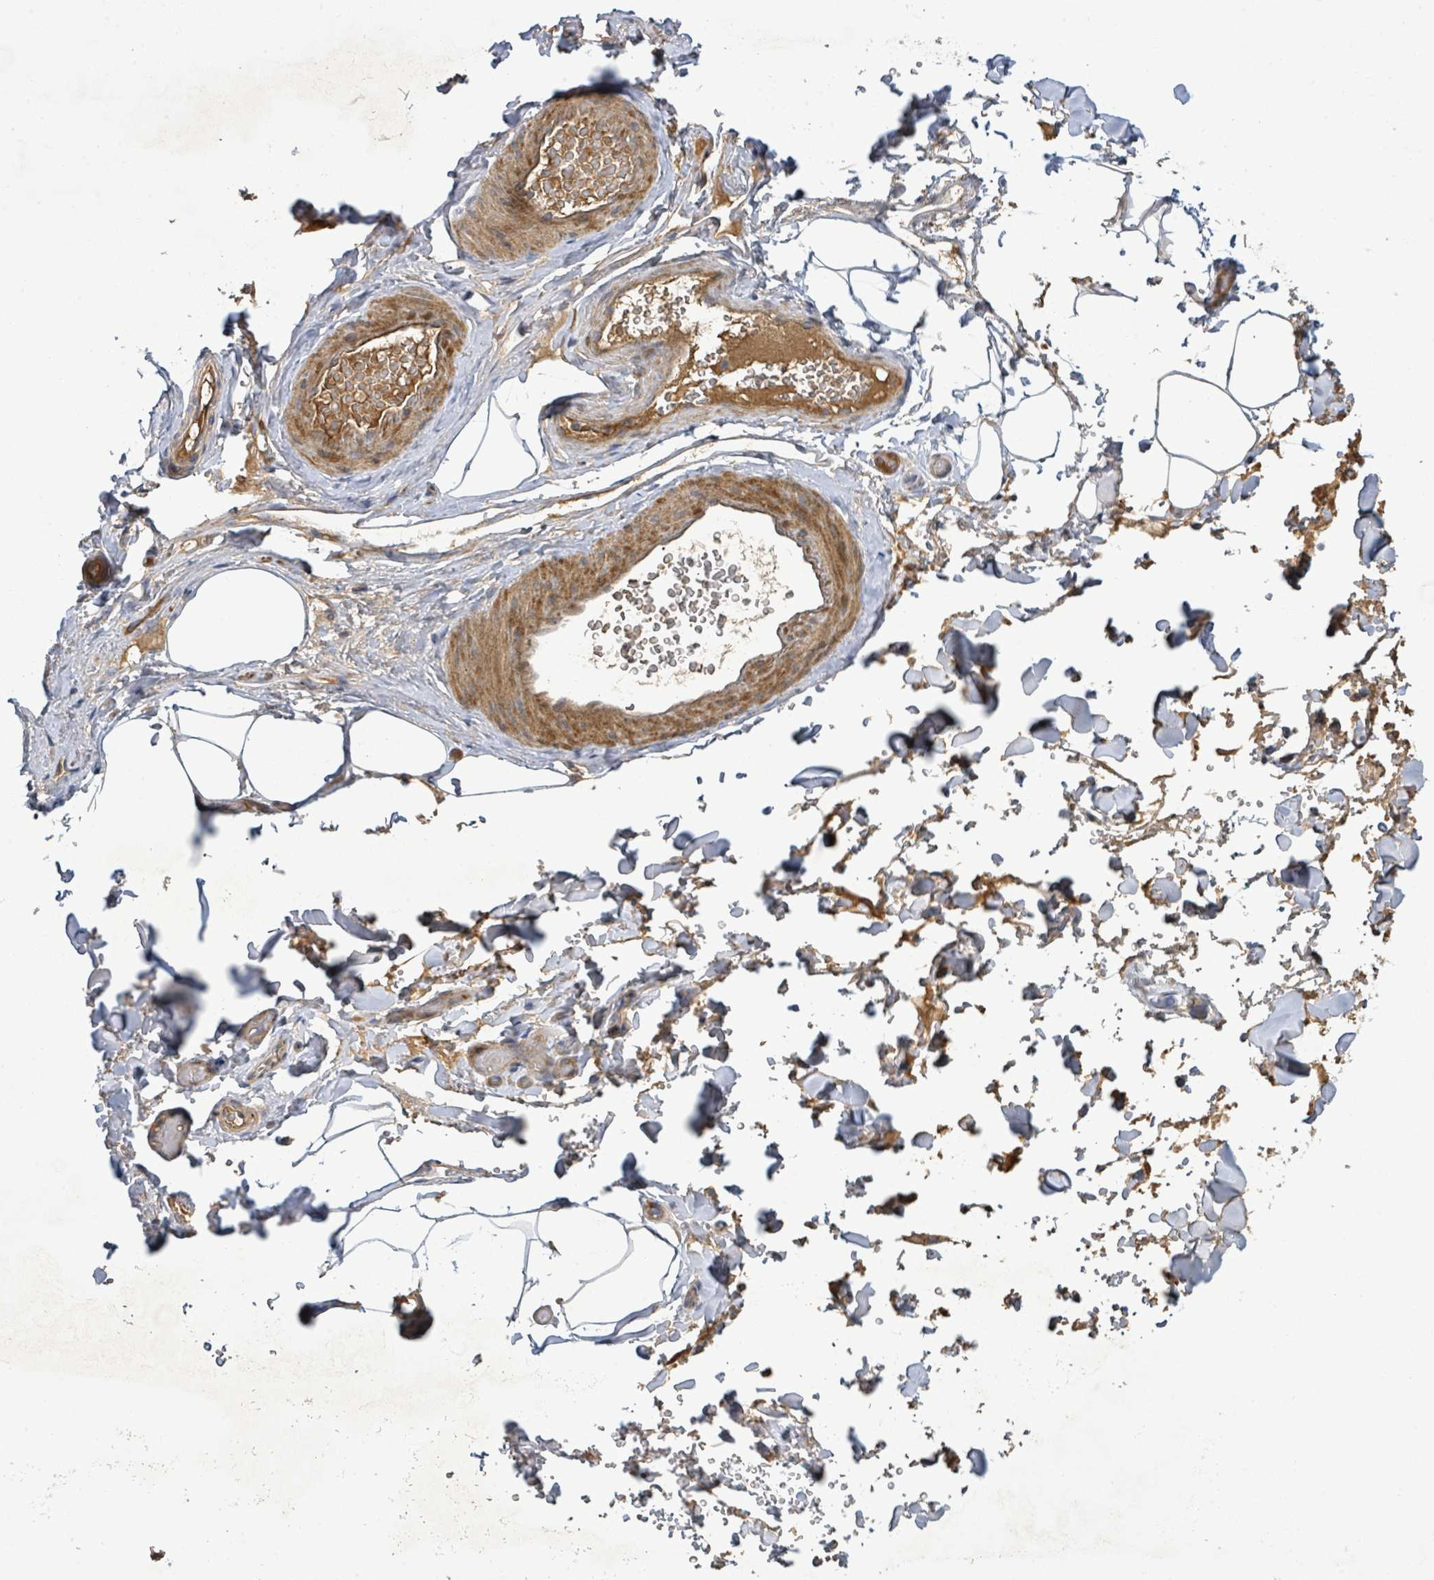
{"staining": {"intensity": "weak", "quantity": ">75%", "location": "cytoplasmic/membranous"}, "tissue": "adipose tissue", "cell_type": "Adipocytes", "image_type": "normal", "snomed": [{"axis": "morphology", "description": "Normal tissue, NOS"}, {"axis": "topography", "description": "Rectum"}, {"axis": "topography", "description": "Peripheral nerve tissue"}], "caption": "Protein expression by immunohistochemistry (IHC) displays weak cytoplasmic/membranous positivity in about >75% of adipocytes in normal adipose tissue.", "gene": "STARD4", "patient": {"sex": "female", "age": 69}}